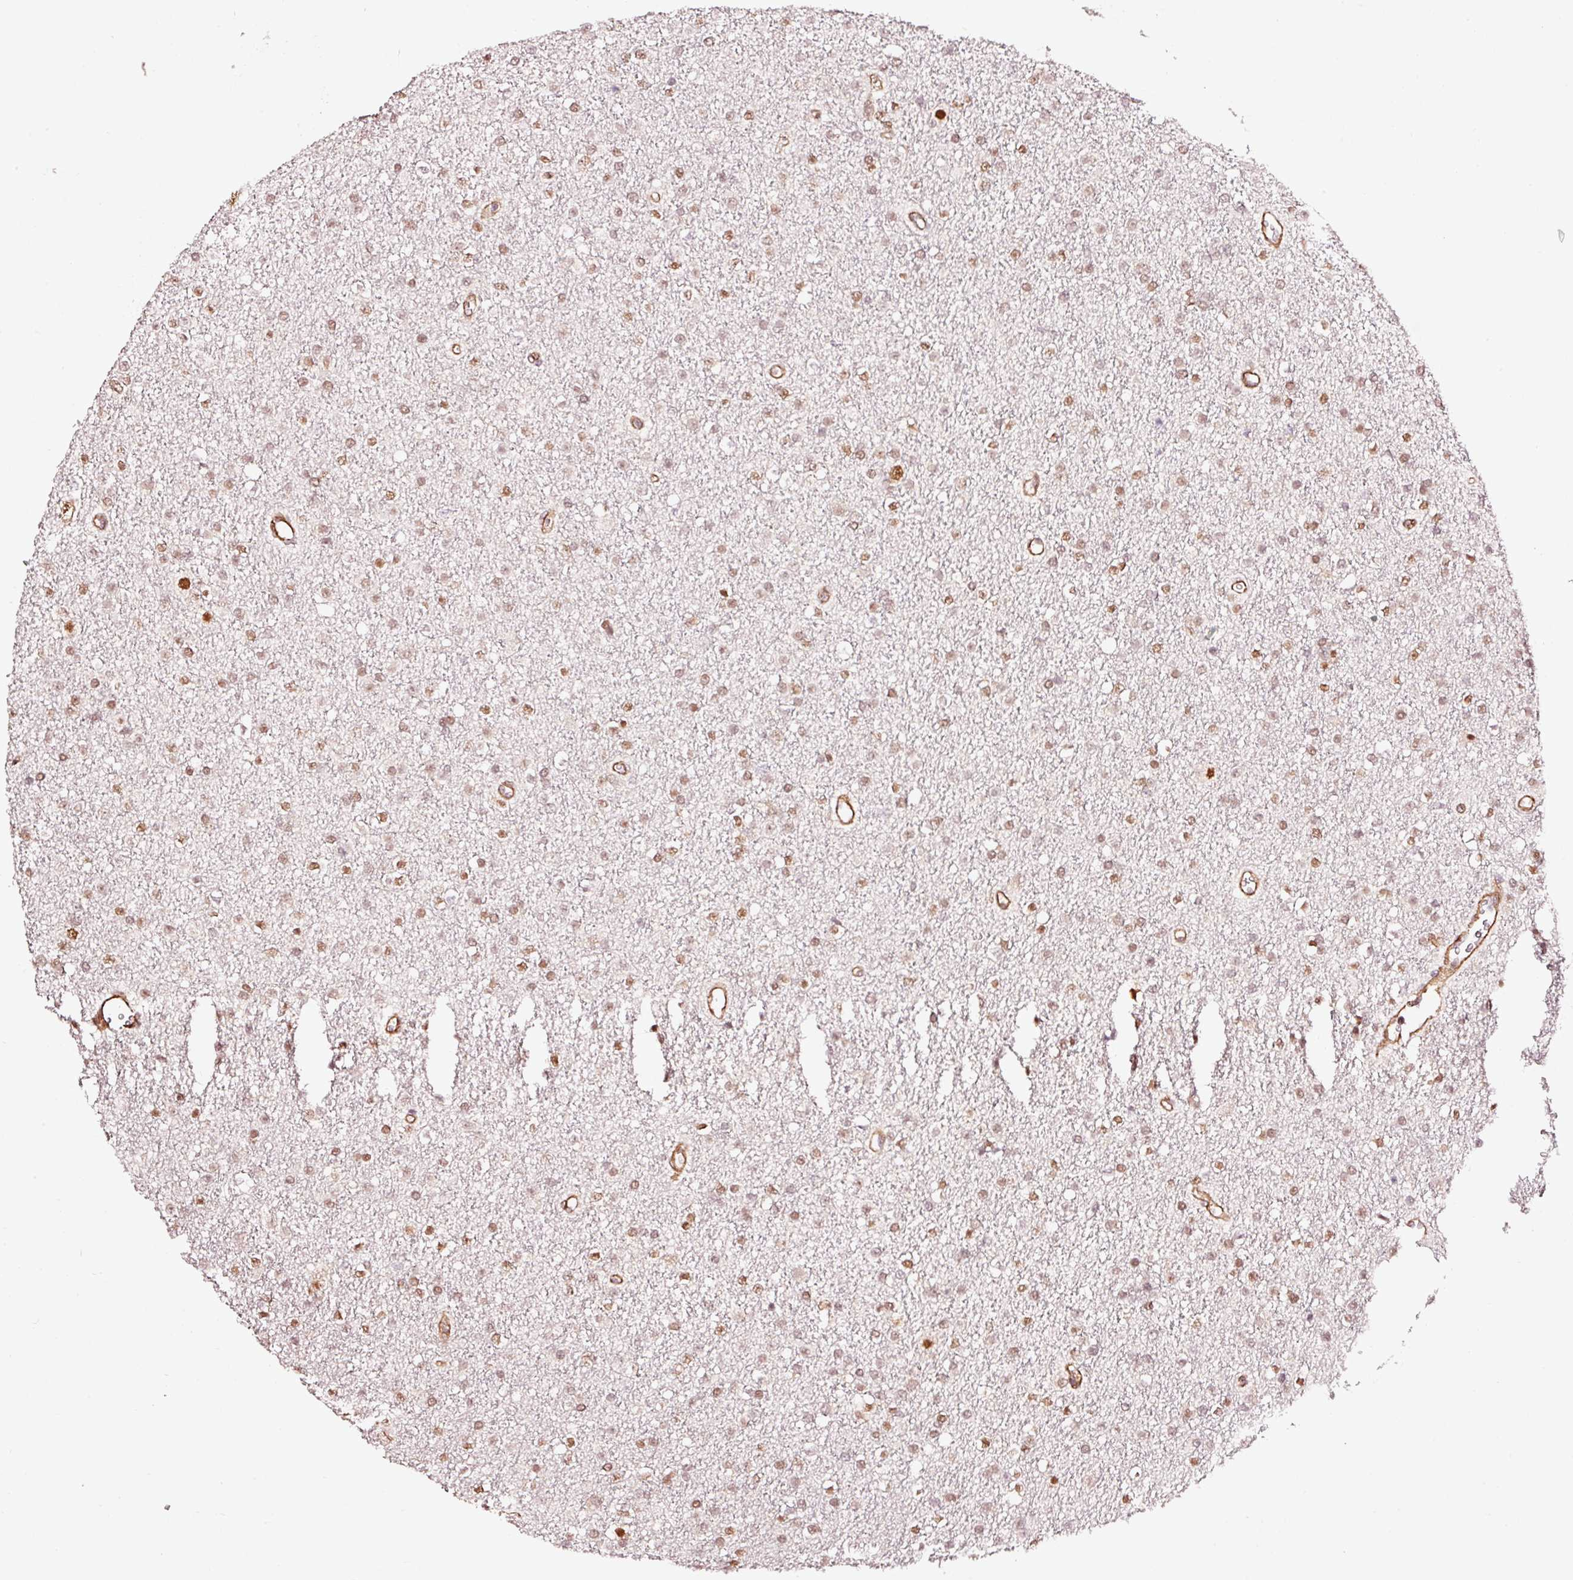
{"staining": {"intensity": "weak", "quantity": ">75%", "location": "nuclear"}, "tissue": "glioma", "cell_type": "Tumor cells", "image_type": "cancer", "snomed": [{"axis": "morphology", "description": "Glioma, malignant, Low grade"}, {"axis": "topography", "description": "Brain"}], "caption": "The photomicrograph demonstrates staining of glioma, revealing weak nuclear protein expression (brown color) within tumor cells.", "gene": "TPM1", "patient": {"sex": "female", "age": 34}}